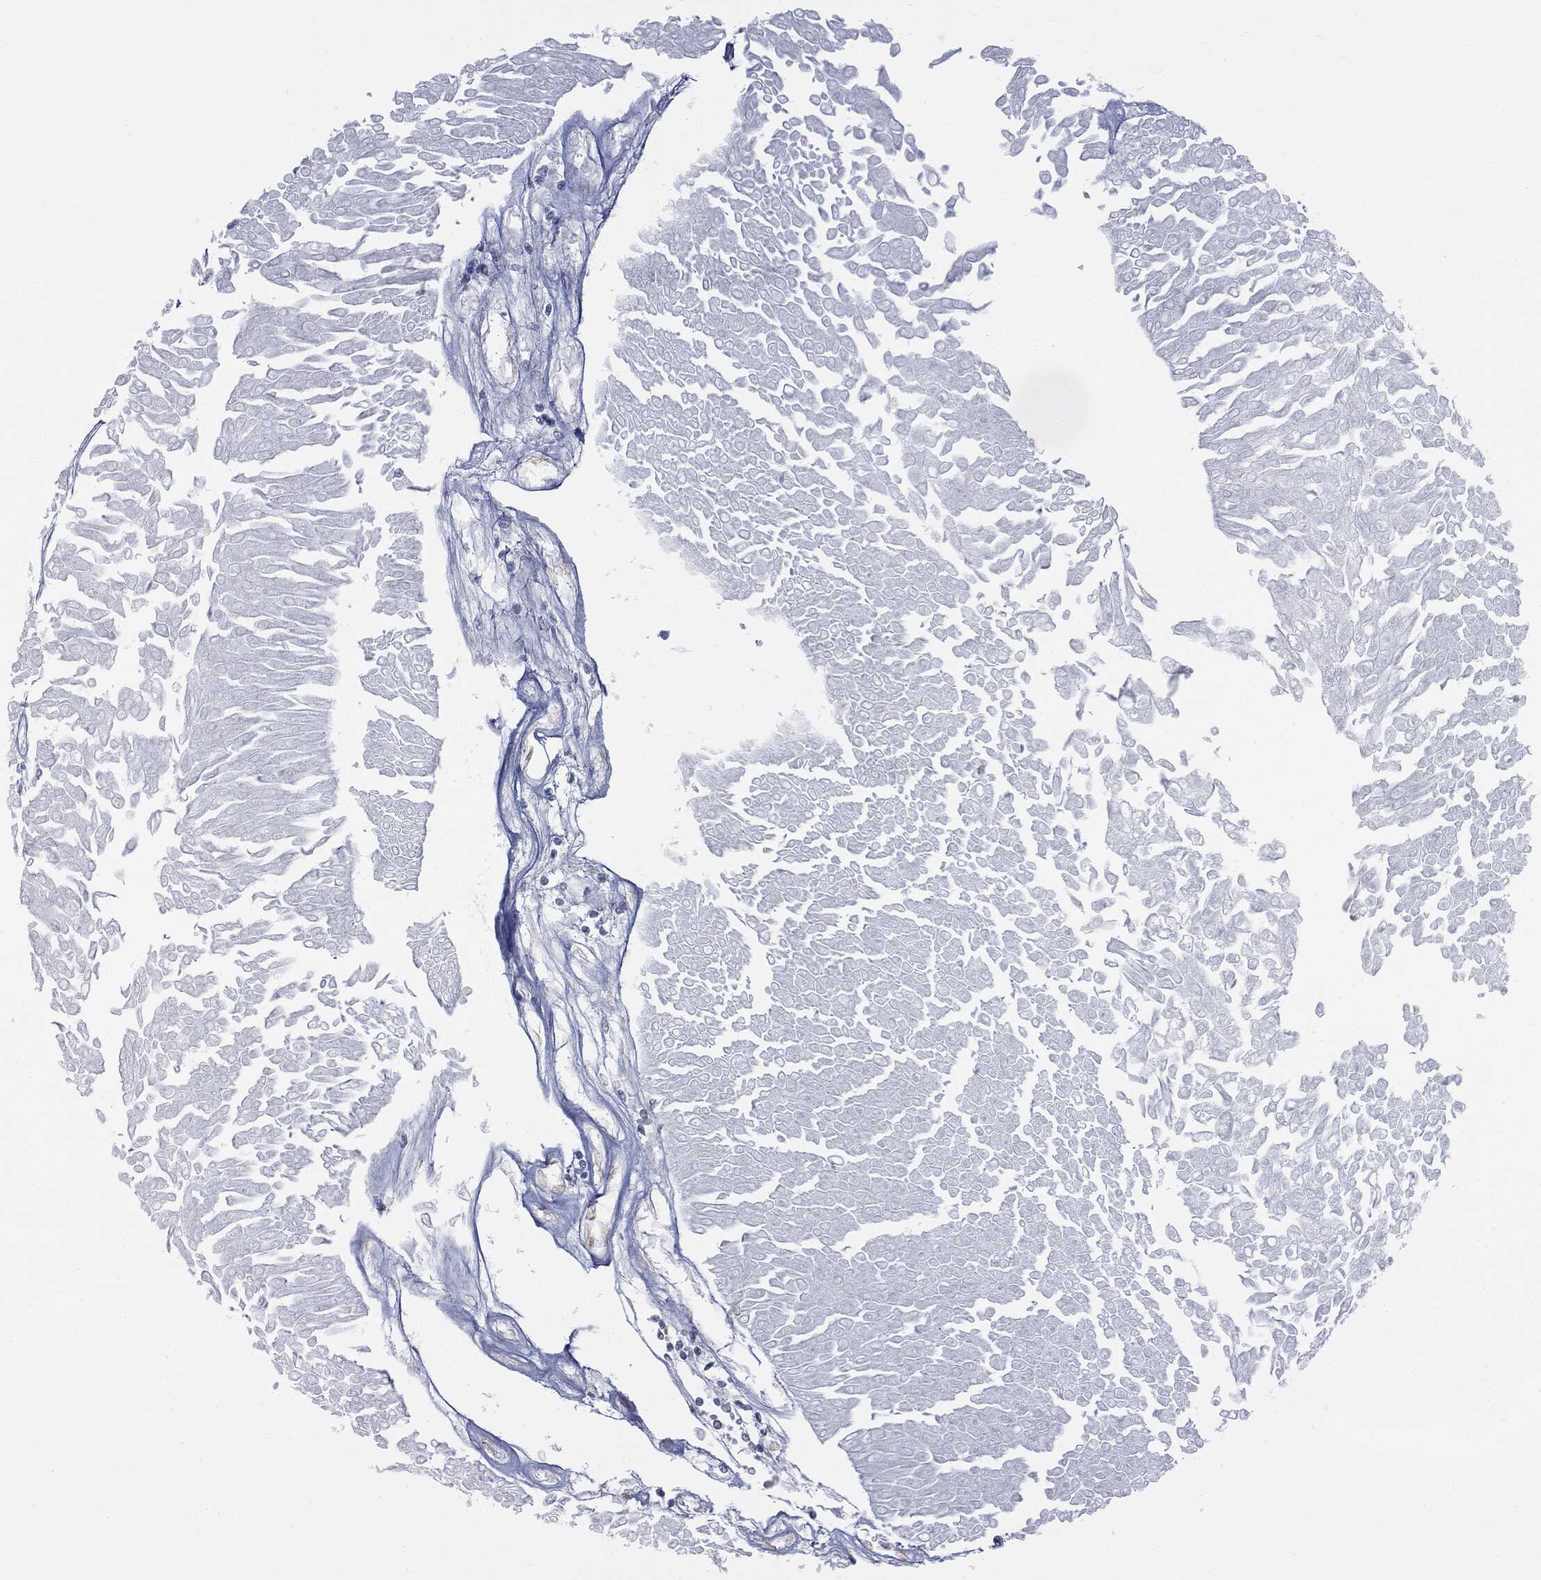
{"staining": {"intensity": "negative", "quantity": "none", "location": "none"}, "tissue": "urothelial cancer", "cell_type": "Tumor cells", "image_type": "cancer", "snomed": [{"axis": "morphology", "description": "Urothelial carcinoma, Low grade"}, {"axis": "topography", "description": "Urinary bladder"}], "caption": "Urothelial carcinoma (low-grade) was stained to show a protein in brown. There is no significant expression in tumor cells. (DAB immunohistochemistry, high magnification).", "gene": "ALDOB", "patient": {"sex": "male", "age": 67}}